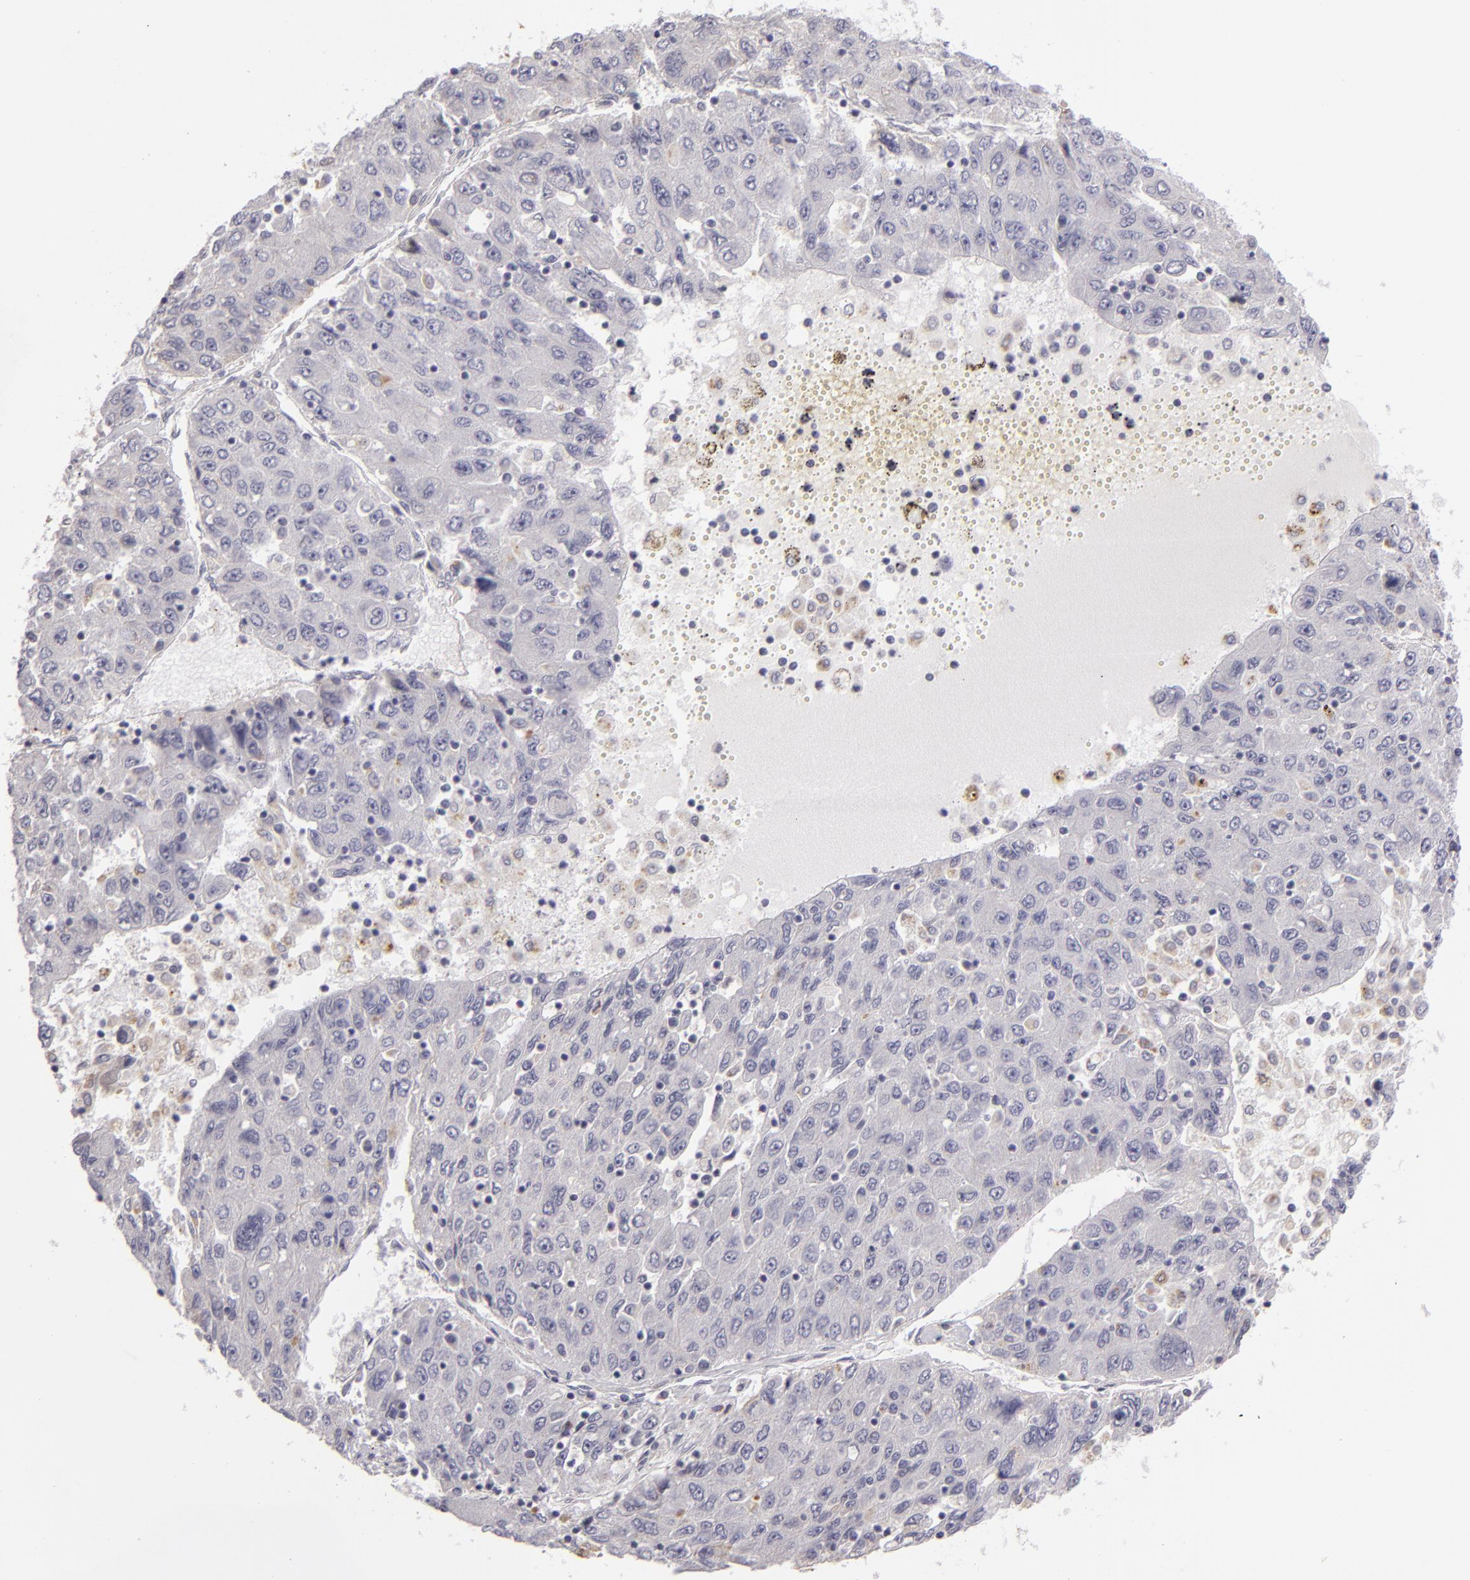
{"staining": {"intensity": "moderate", "quantity": "<25%", "location": "cytoplasmic/membranous"}, "tissue": "liver cancer", "cell_type": "Tumor cells", "image_type": "cancer", "snomed": [{"axis": "morphology", "description": "Carcinoma, Hepatocellular, NOS"}, {"axis": "topography", "description": "Liver"}], "caption": "Human hepatocellular carcinoma (liver) stained for a protein (brown) exhibits moderate cytoplasmic/membranous positive staining in approximately <25% of tumor cells.", "gene": "EFS", "patient": {"sex": "male", "age": 49}}